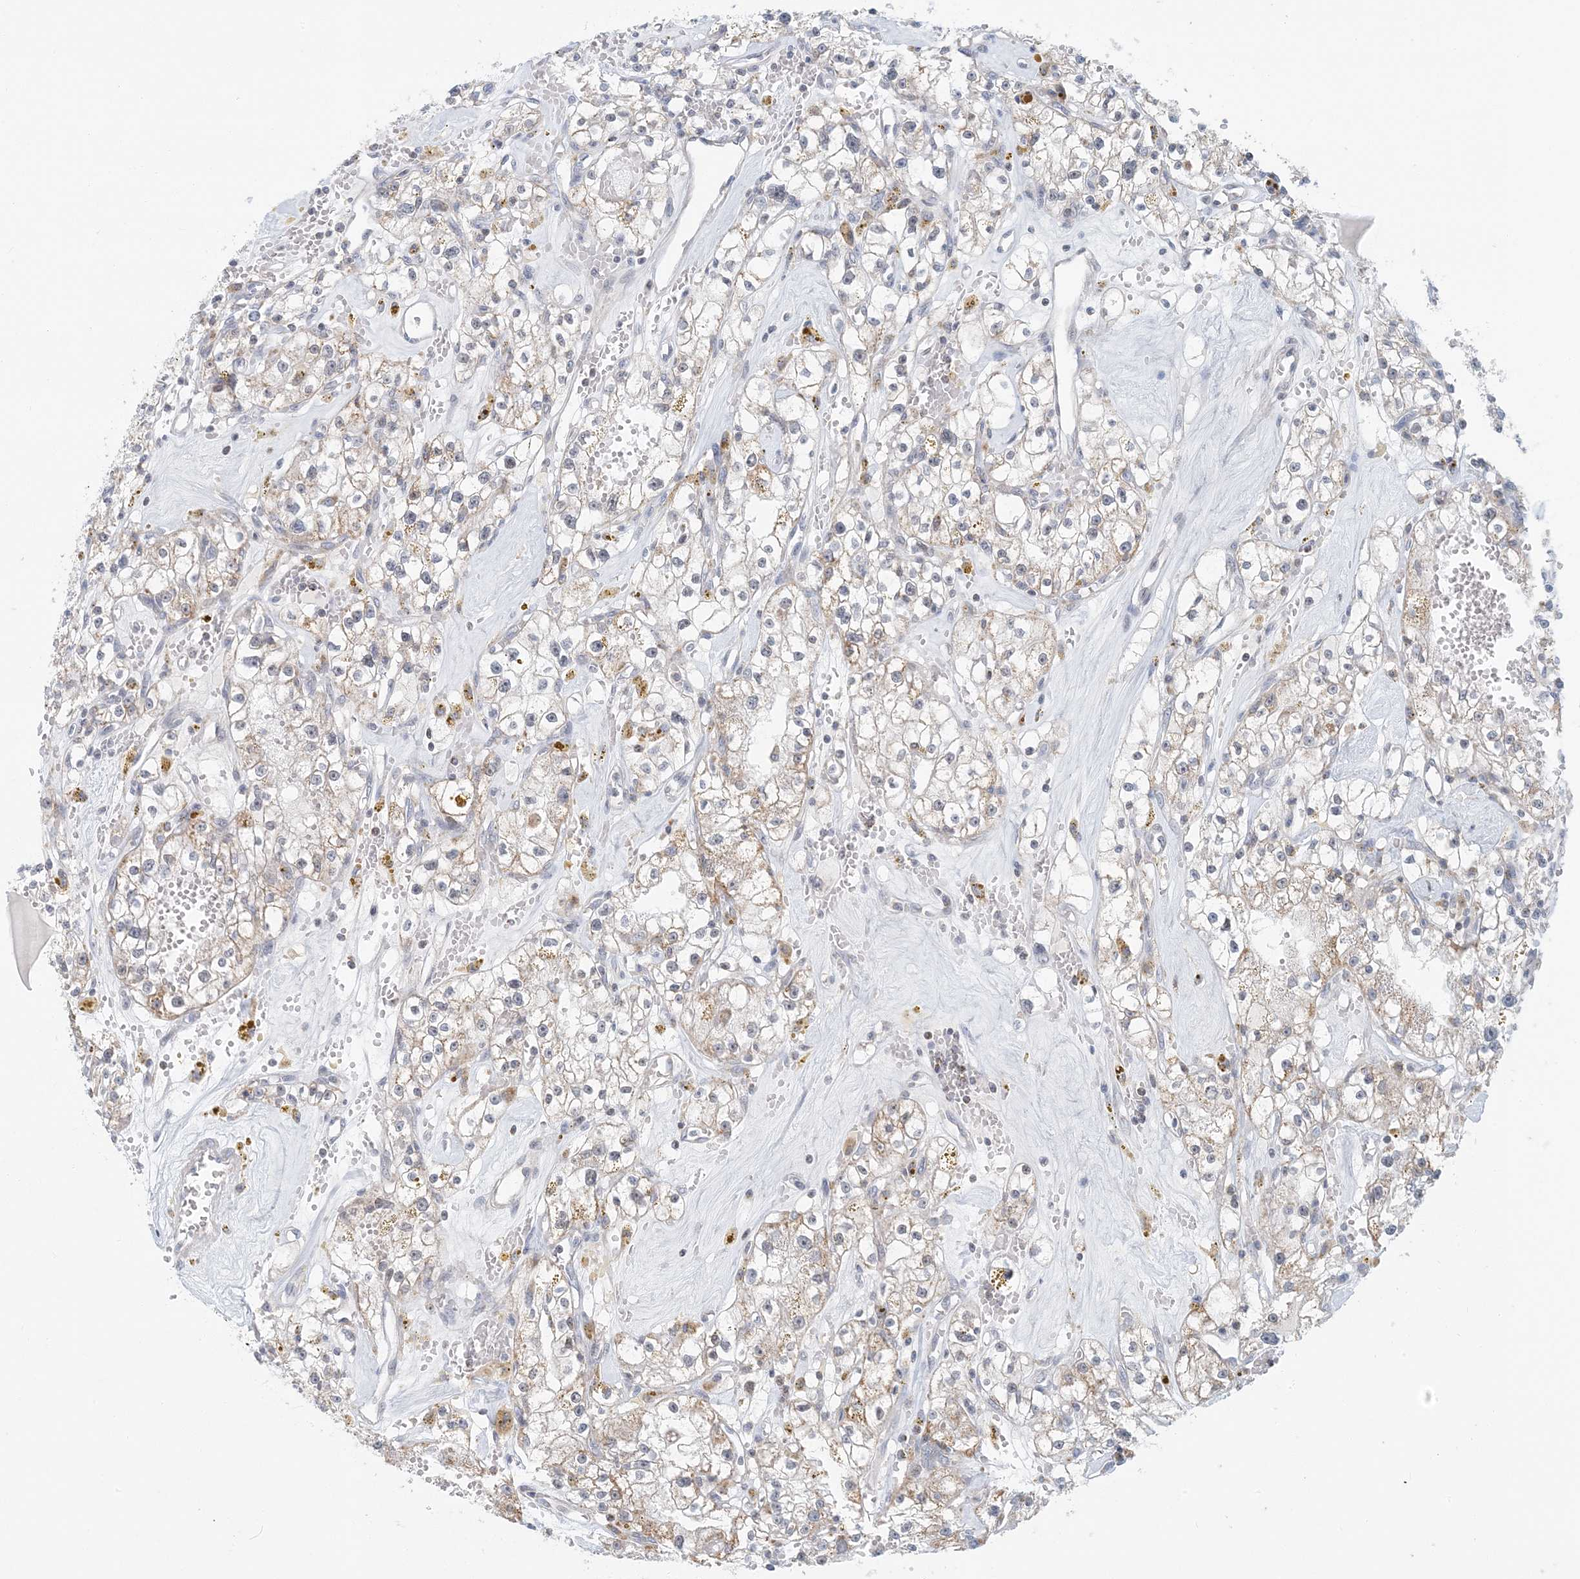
{"staining": {"intensity": "weak", "quantity": "<25%", "location": "cytoplasmic/membranous"}, "tissue": "renal cancer", "cell_type": "Tumor cells", "image_type": "cancer", "snomed": [{"axis": "morphology", "description": "Adenocarcinoma, NOS"}, {"axis": "topography", "description": "Kidney"}], "caption": "Tumor cells show no significant protein expression in renal adenocarcinoma.", "gene": "BDH1", "patient": {"sex": "male", "age": 56}}